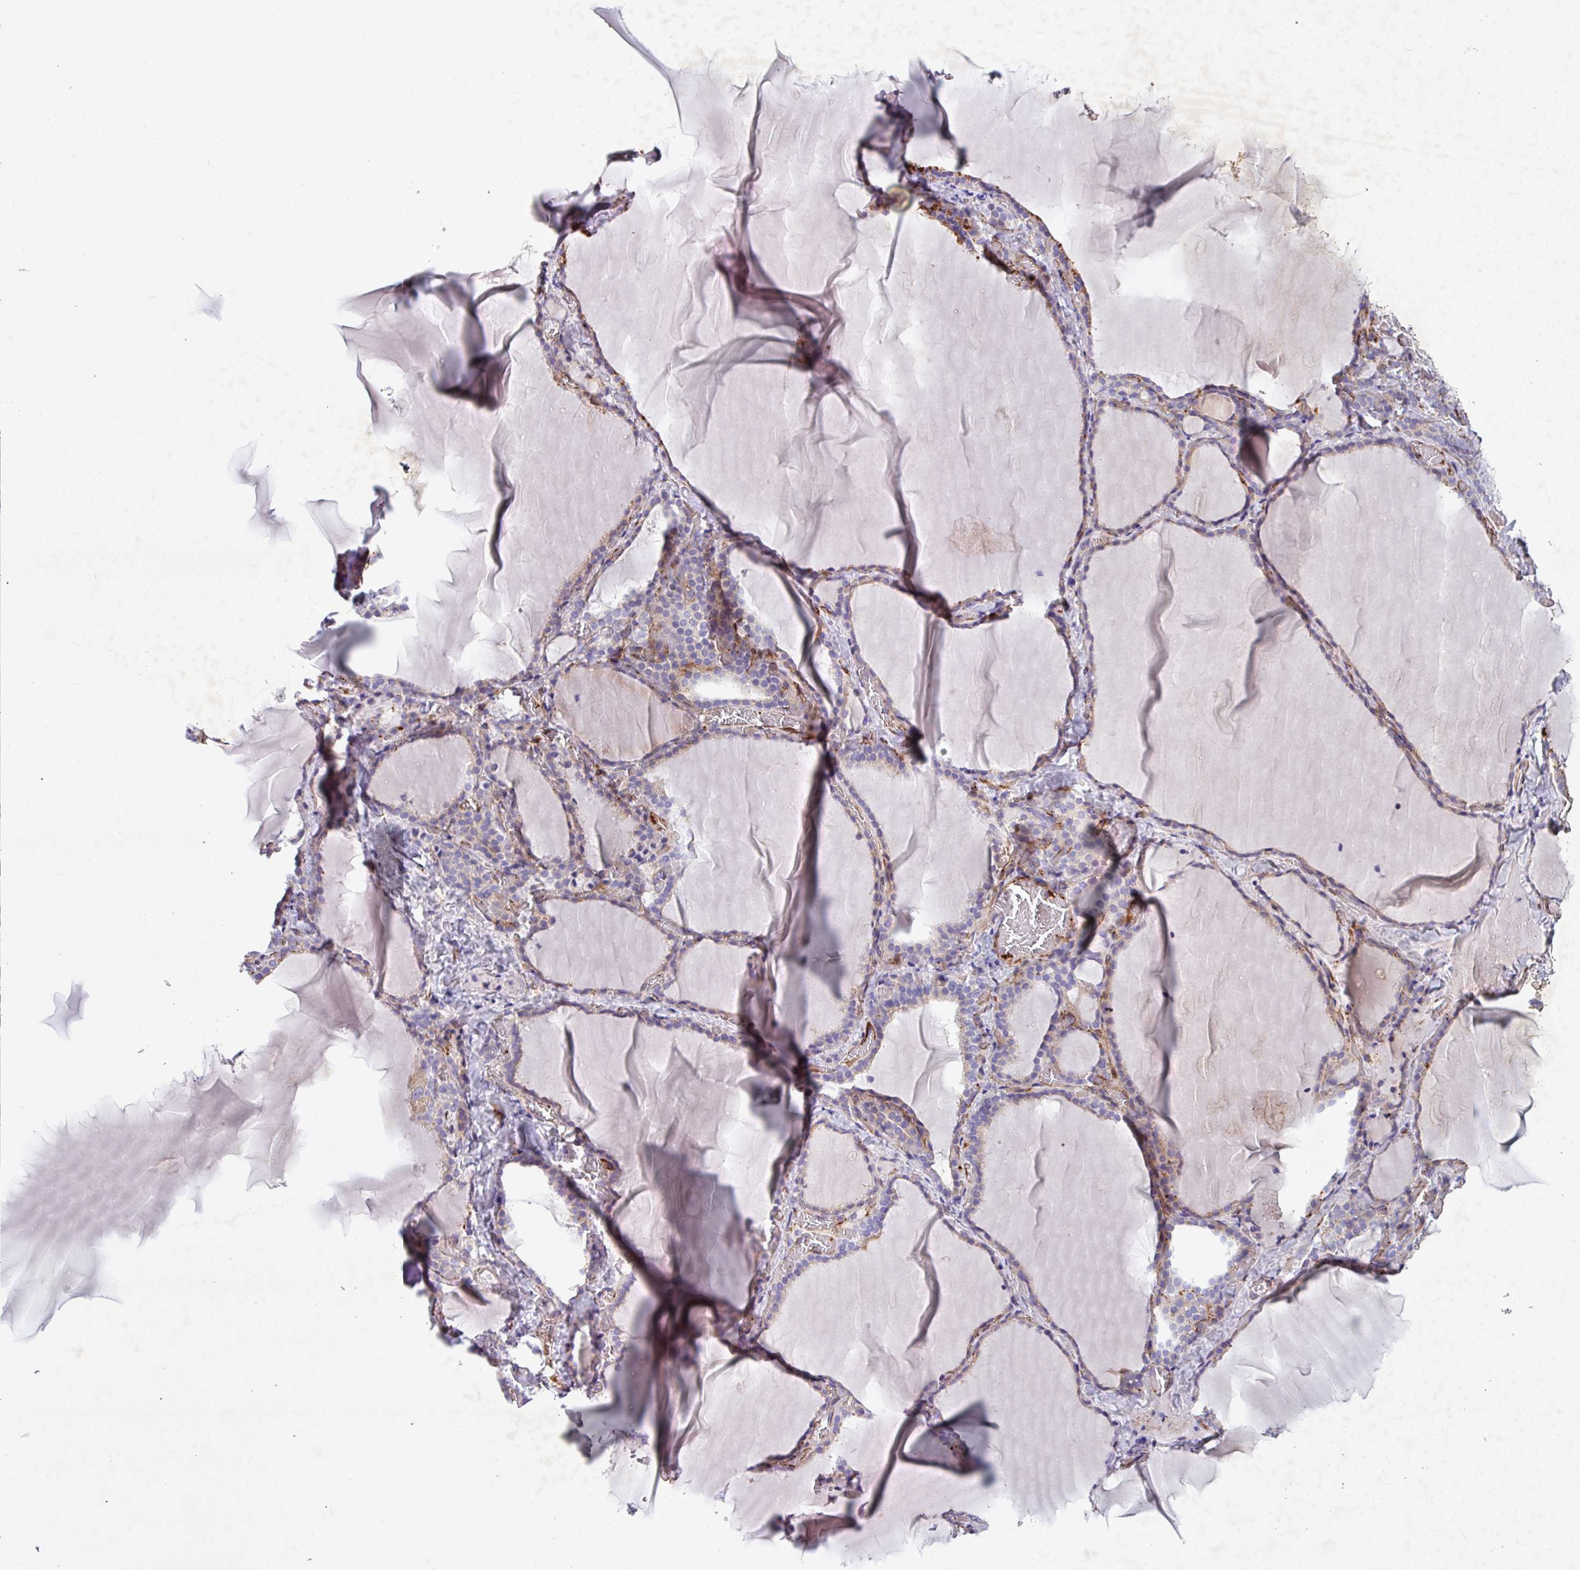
{"staining": {"intensity": "negative", "quantity": "none", "location": "none"}, "tissue": "thyroid gland", "cell_type": "Glandular cells", "image_type": "normal", "snomed": [{"axis": "morphology", "description": "Normal tissue, NOS"}, {"axis": "topography", "description": "Thyroid gland"}], "caption": "This is a histopathology image of immunohistochemistry (IHC) staining of benign thyroid gland, which shows no positivity in glandular cells.", "gene": "ATP2C2", "patient": {"sex": "female", "age": 22}}